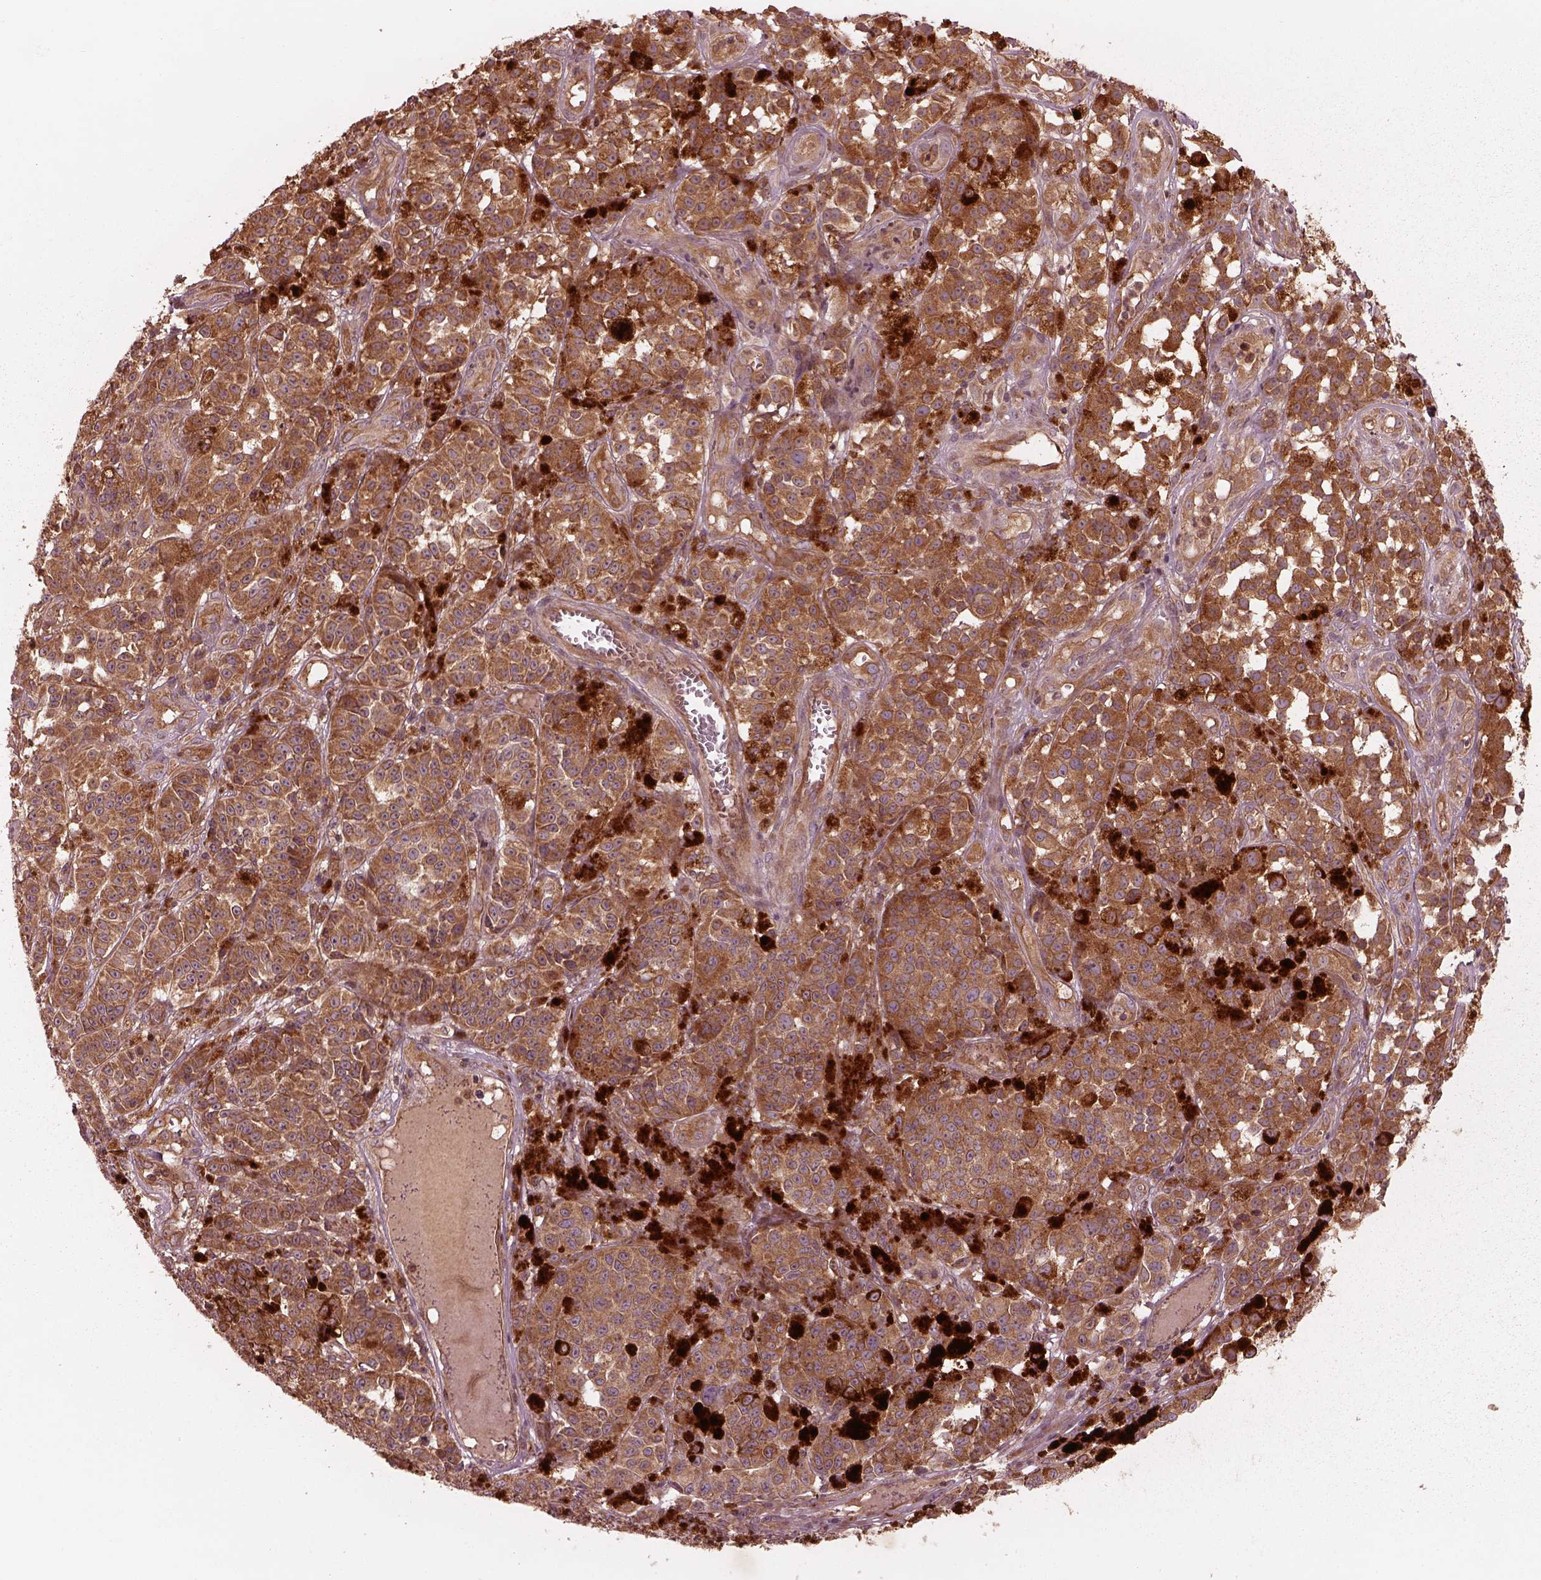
{"staining": {"intensity": "moderate", "quantity": ">75%", "location": "cytoplasmic/membranous"}, "tissue": "melanoma", "cell_type": "Tumor cells", "image_type": "cancer", "snomed": [{"axis": "morphology", "description": "Malignant melanoma, NOS"}, {"axis": "topography", "description": "Skin"}], "caption": "Human malignant melanoma stained with a protein marker shows moderate staining in tumor cells.", "gene": "PIK3R2", "patient": {"sex": "female", "age": 58}}